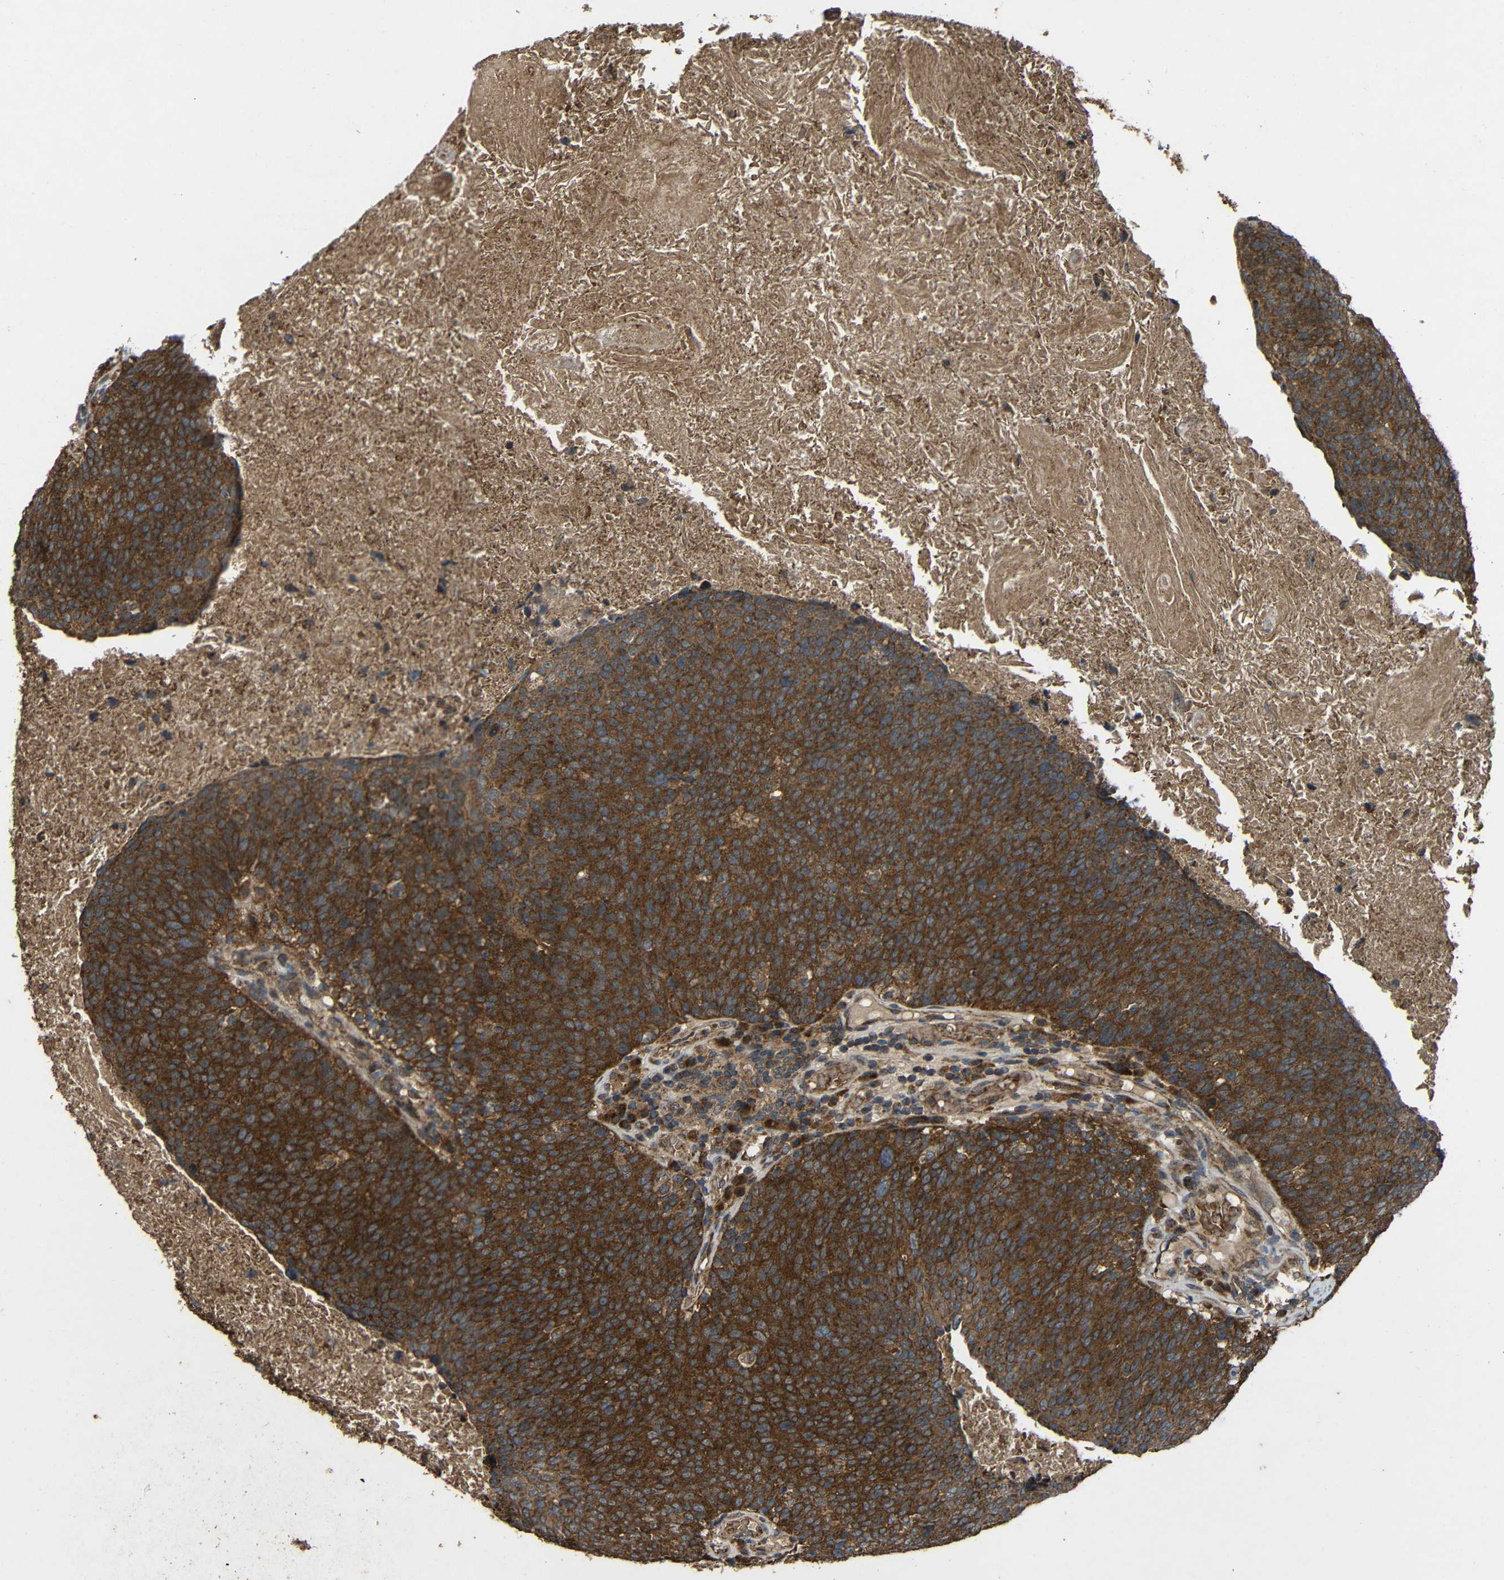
{"staining": {"intensity": "strong", "quantity": ">75%", "location": "cytoplasmic/membranous"}, "tissue": "head and neck cancer", "cell_type": "Tumor cells", "image_type": "cancer", "snomed": [{"axis": "morphology", "description": "Squamous cell carcinoma, NOS"}, {"axis": "morphology", "description": "Squamous cell carcinoma, metastatic, NOS"}, {"axis": "topography", "description": "Lymph node"}, {"axis": "topography", "description": "Head-Neck"}], "caption": "The image reveals immunohistochemical staining of head and neck cancer (squamous cell carcinoma). There is strong cytoplasmic/membranous positivity is seen in about >75% of tumor cells.", "gene": "C1GALT1", "patient": {"sex": "male", "age": 62}}